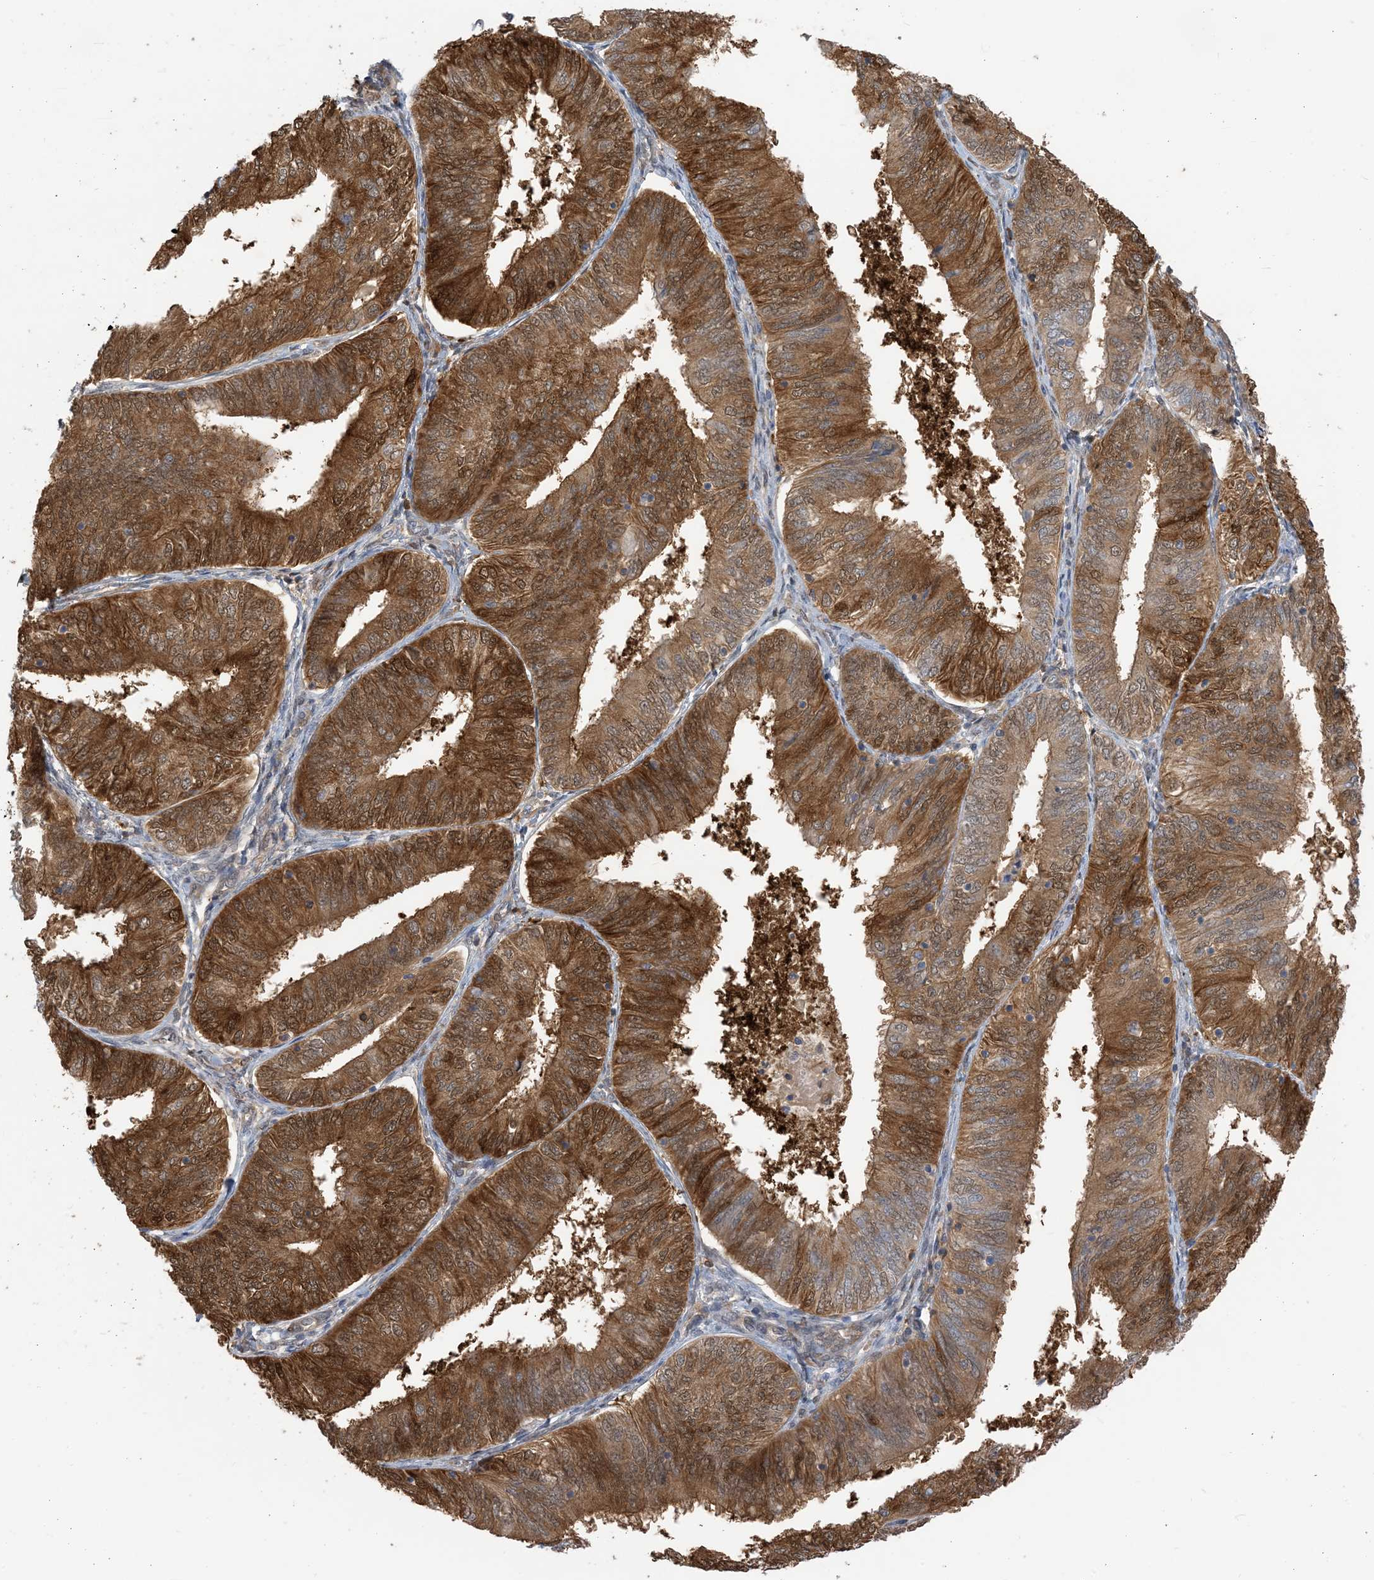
{"staining": {"intensity": "strong", "quantity": ">75%", "location": "cytoplasmic/membranous,nuclear"}, "tissue": "endometrial cancer", "cell_type": "Tumor cells", "image_type": "cancer", "snomed": [{"axis": "morphology", "description": "Adenocarcinoma, NOS"}, {"axis": "topography", "description": "Endometrium"}], "caption": "Tumor cells reveal high levels of strong cytoplasmic/membranous and nuclear positivity in approximately >75% of cells in endometrial cancer.", "gene": "ZC3H12A", "patient": {"sex": "female", "age": 58}}